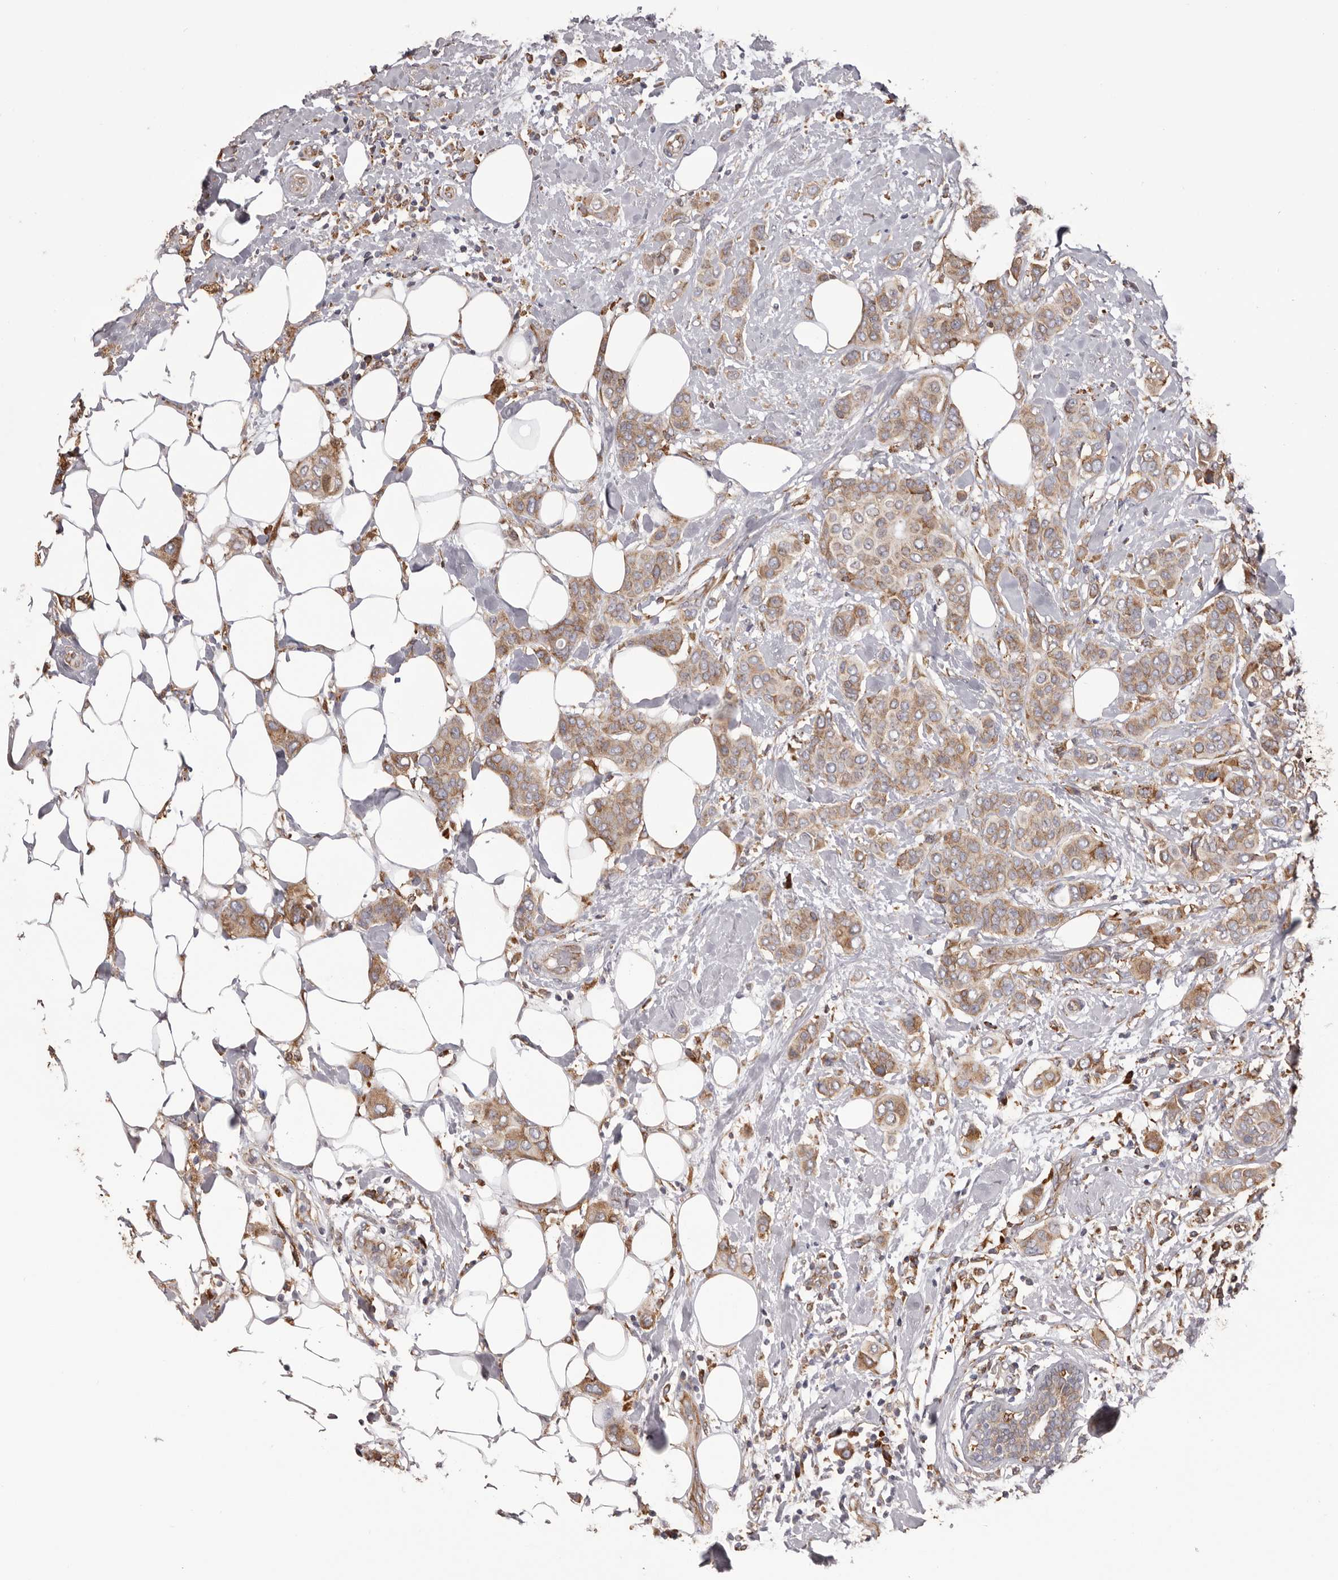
{"staining": {"intensity": "moderate", "quantity": ">75%", "location": "cytoplasmic/membranous"}, "tissue": "breast cancer", "cell_type": "Tumor cells", "image_type": "cancer", "snomed": [{"axis": "morphology", "description": "Lobular carcinoma"}, {"axis": "topography", "description": "Breast"}], "caption": "There is medium levels of moderate cytoplasmic/membranous positivity in tumor cells of lobular carcinoma (breast), as demonstrated by immunohistochemical staining (brown color).", "gene": "QRSL1", "patient": {"sex": "female", "age": 51}}